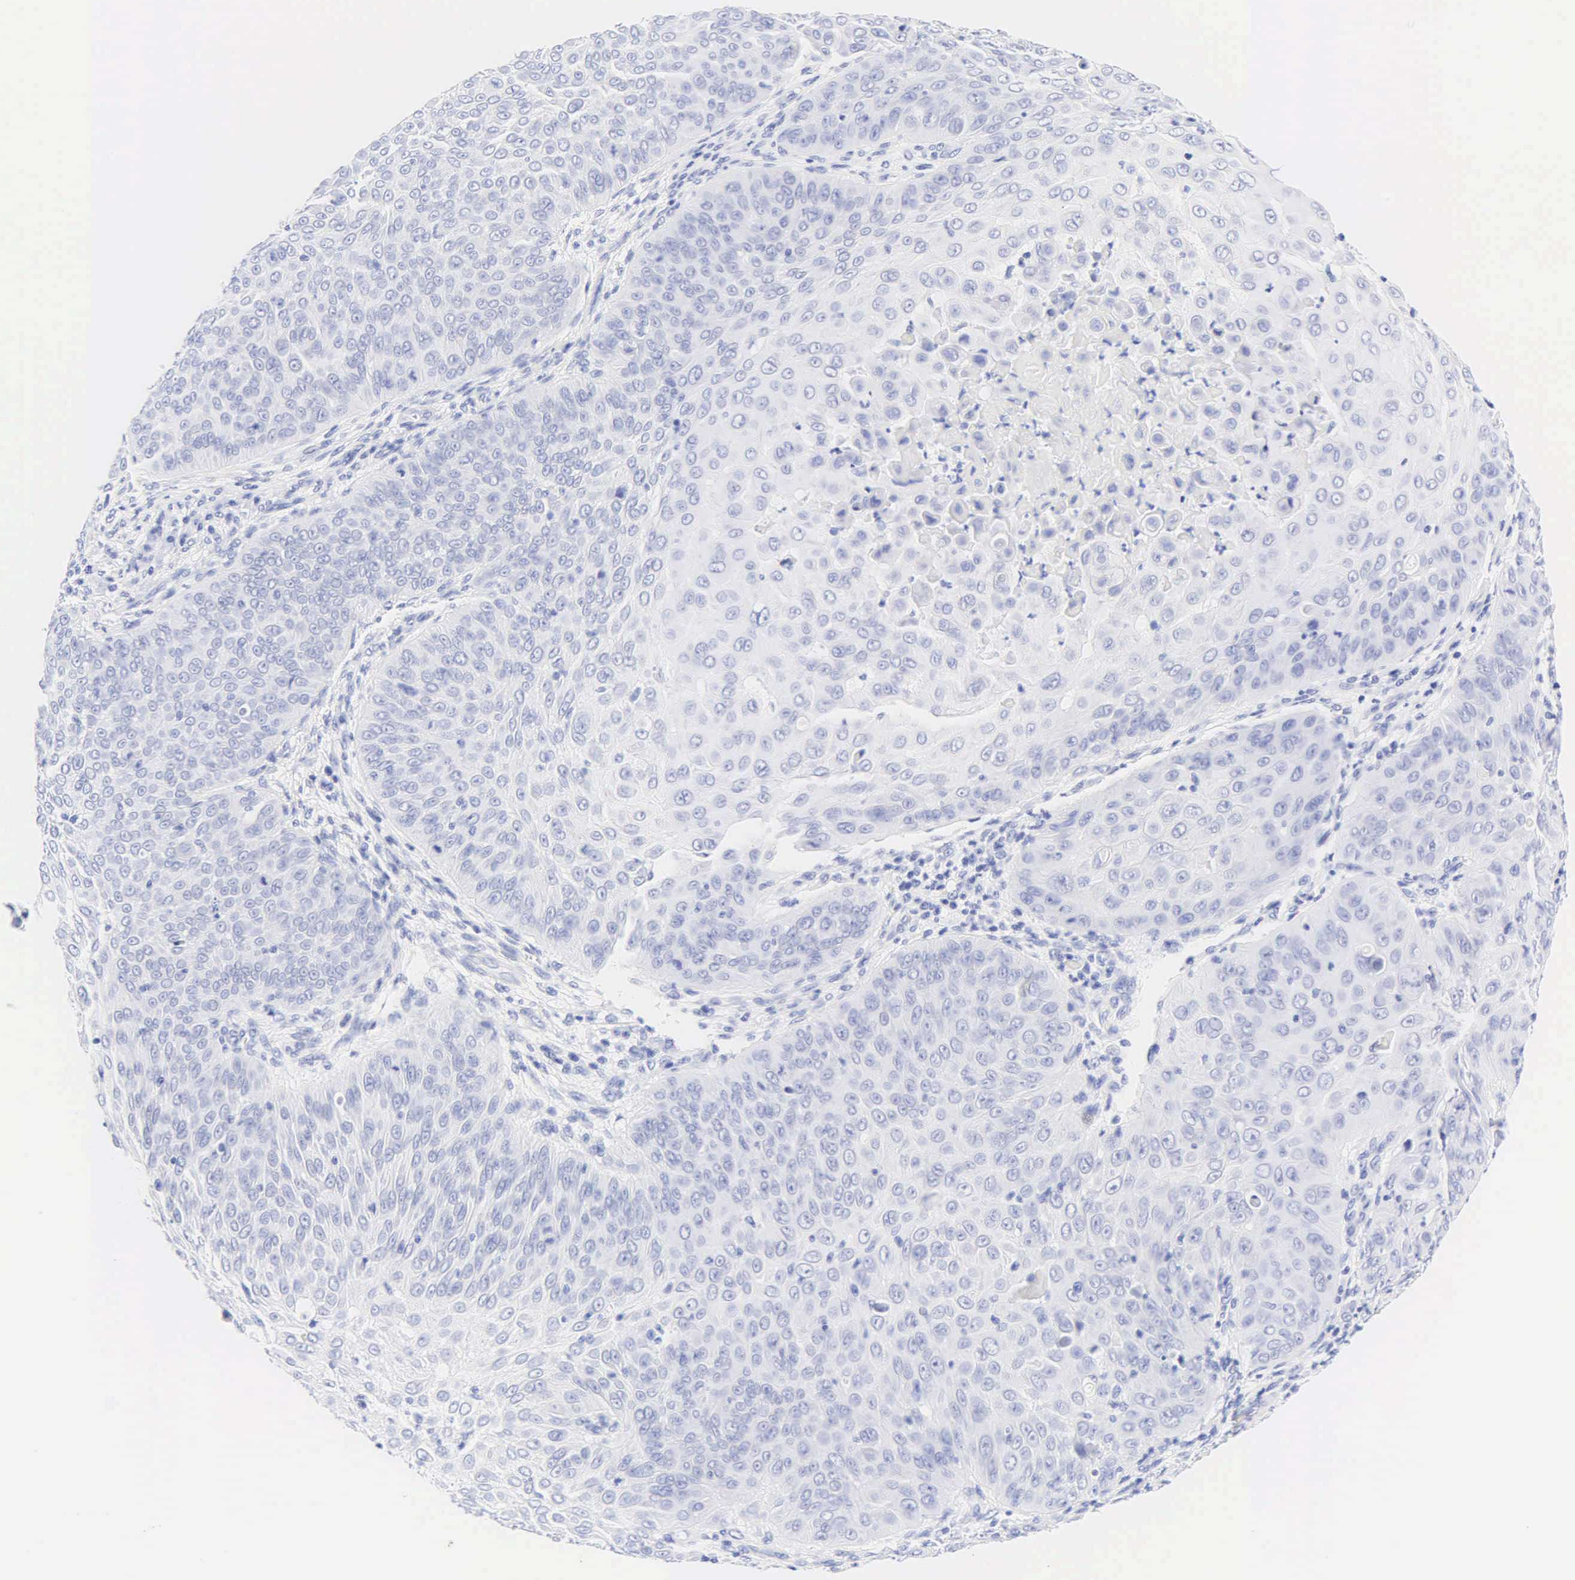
{"staining": {"intensity": "negative", "quantity": "none", "location": "none"}, "tissue": "skin cancer", "cell_type": "Tumor cells", "image_type": "cancer", "snomed": [{"axis": "morphology", "description": "Squamous cell carcinoma, NOS"}, {"axis": "topography", "description": "Skin"}], "caption": "This is a image of IHC staining of squamous cell carcinoma (skin), which shows no staining in tumor cells.", "gene": "KRT20", "patient": {"sex": "male", "age": 82}}